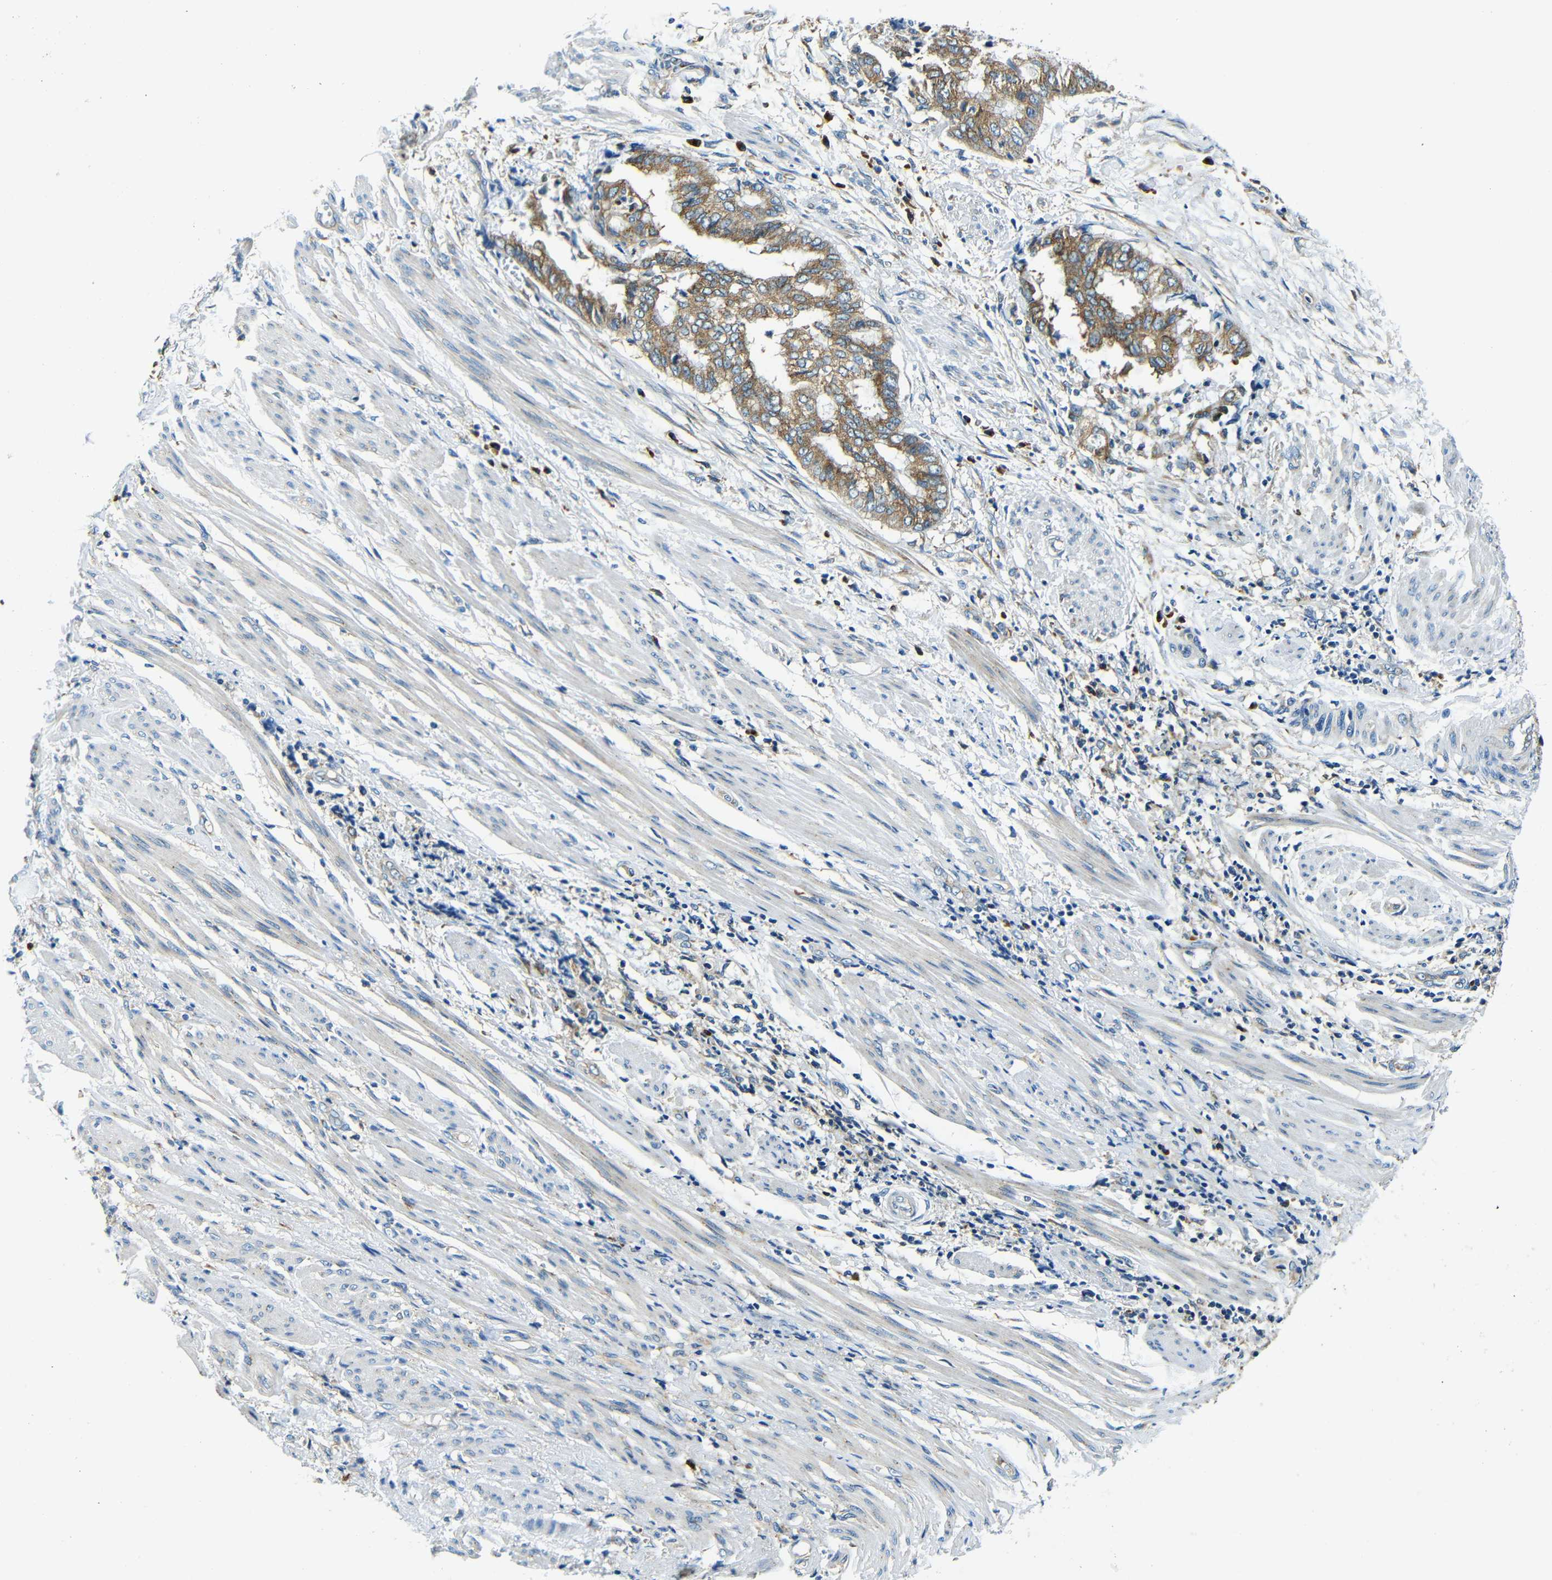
{"staining": {"intensity": "moderate", "quantity": ">75%", "location": "cytoplasmic/membranous"}, "tissue": "endometrial cancer", "cell_type": "Tumor cells", "image_type": "cancer", "snomed": [{"axis": "morphology", "description": "Necrosis, NOS"}, {"axis": "morphology", "description": "Adenocarcinoma, NOS"}, {"axis": "topography", "description": "Endometrium"}], "caption": "The histopathology image shows a brown stain indicating the presence of a protein in the cytoplasmic/membranous of tumor cells in adenocarcinoma (endometrial).", "gene": "USO1", "patient": {"sex": "female", "age": 79}}